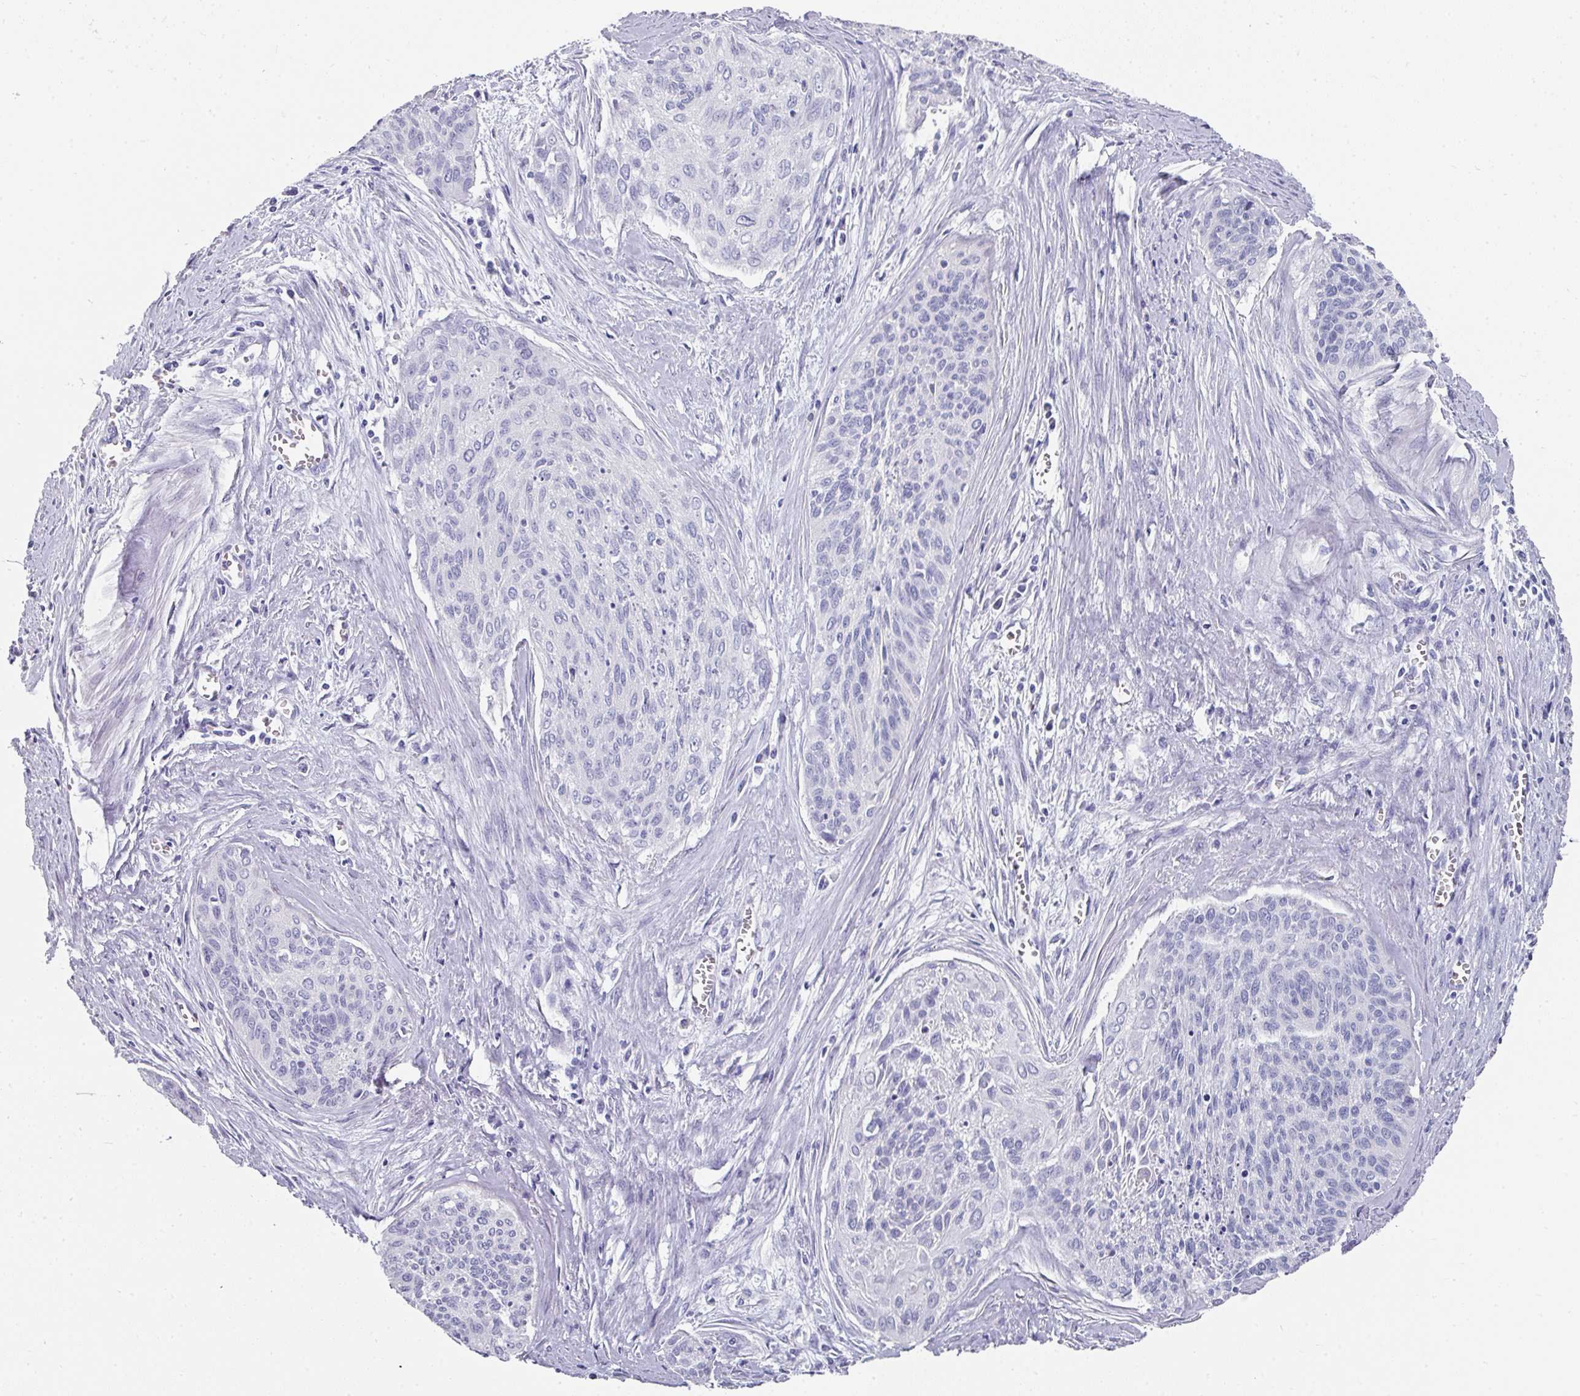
{"staining": {"intensity": "negative", "quantity": "none", "location": "none"}, "tissue": "cervical cancer", "cell_type": "Tumor cells", "image_type": "cancer", "snomed": [{"axis": "morphology", "description": "Squamous cell carcinoma, NOS"}, {"axis": "topography", "description": "Cervix"}], "caption": "Tumor cells show no significant expression in squamous cell carcinoma (cervical).", "gene": "SETBP1", "patient": {"sex": "female", "age": 55}}